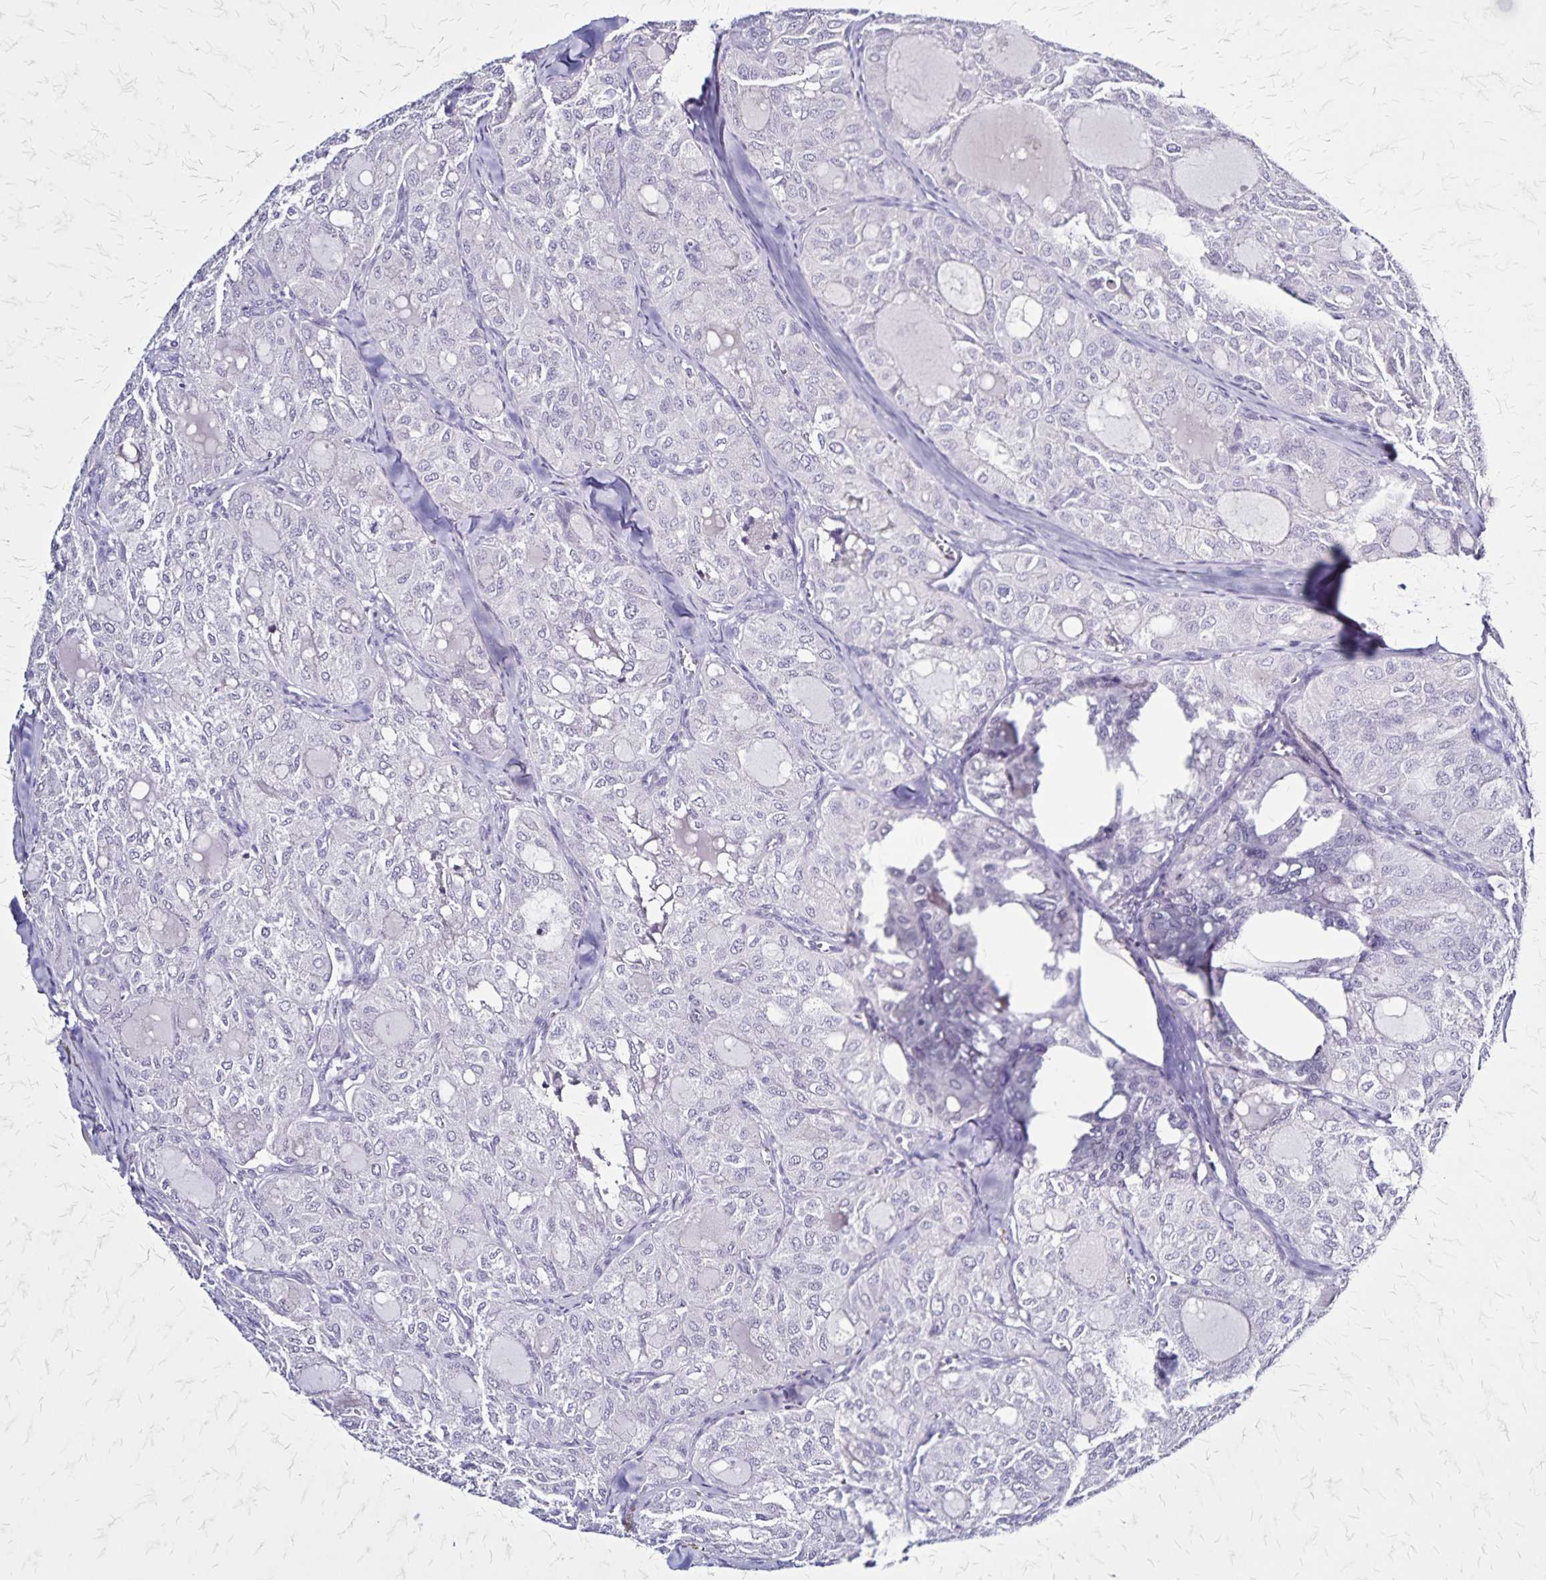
{"staining": {"intensity": "negative", "quantity": "none", "location": "none"}, "tissue": "thyroid cancer", "cell_type": "Tumor cells", "image_type": "cancer", "snomed": [{"axis": "morphology", "description": "Follicular adenoma carcinoma, NOS"}, {"axis": "topography", "description": "Thyroid gland"}], "caption": "Immunohistochemical staining of follicular adenoma carcinoma (thyroid) reveals no significant staining in tumor cells.", "gene": "PLXNA4", "patient": {"sex": "male", "age": 75}}